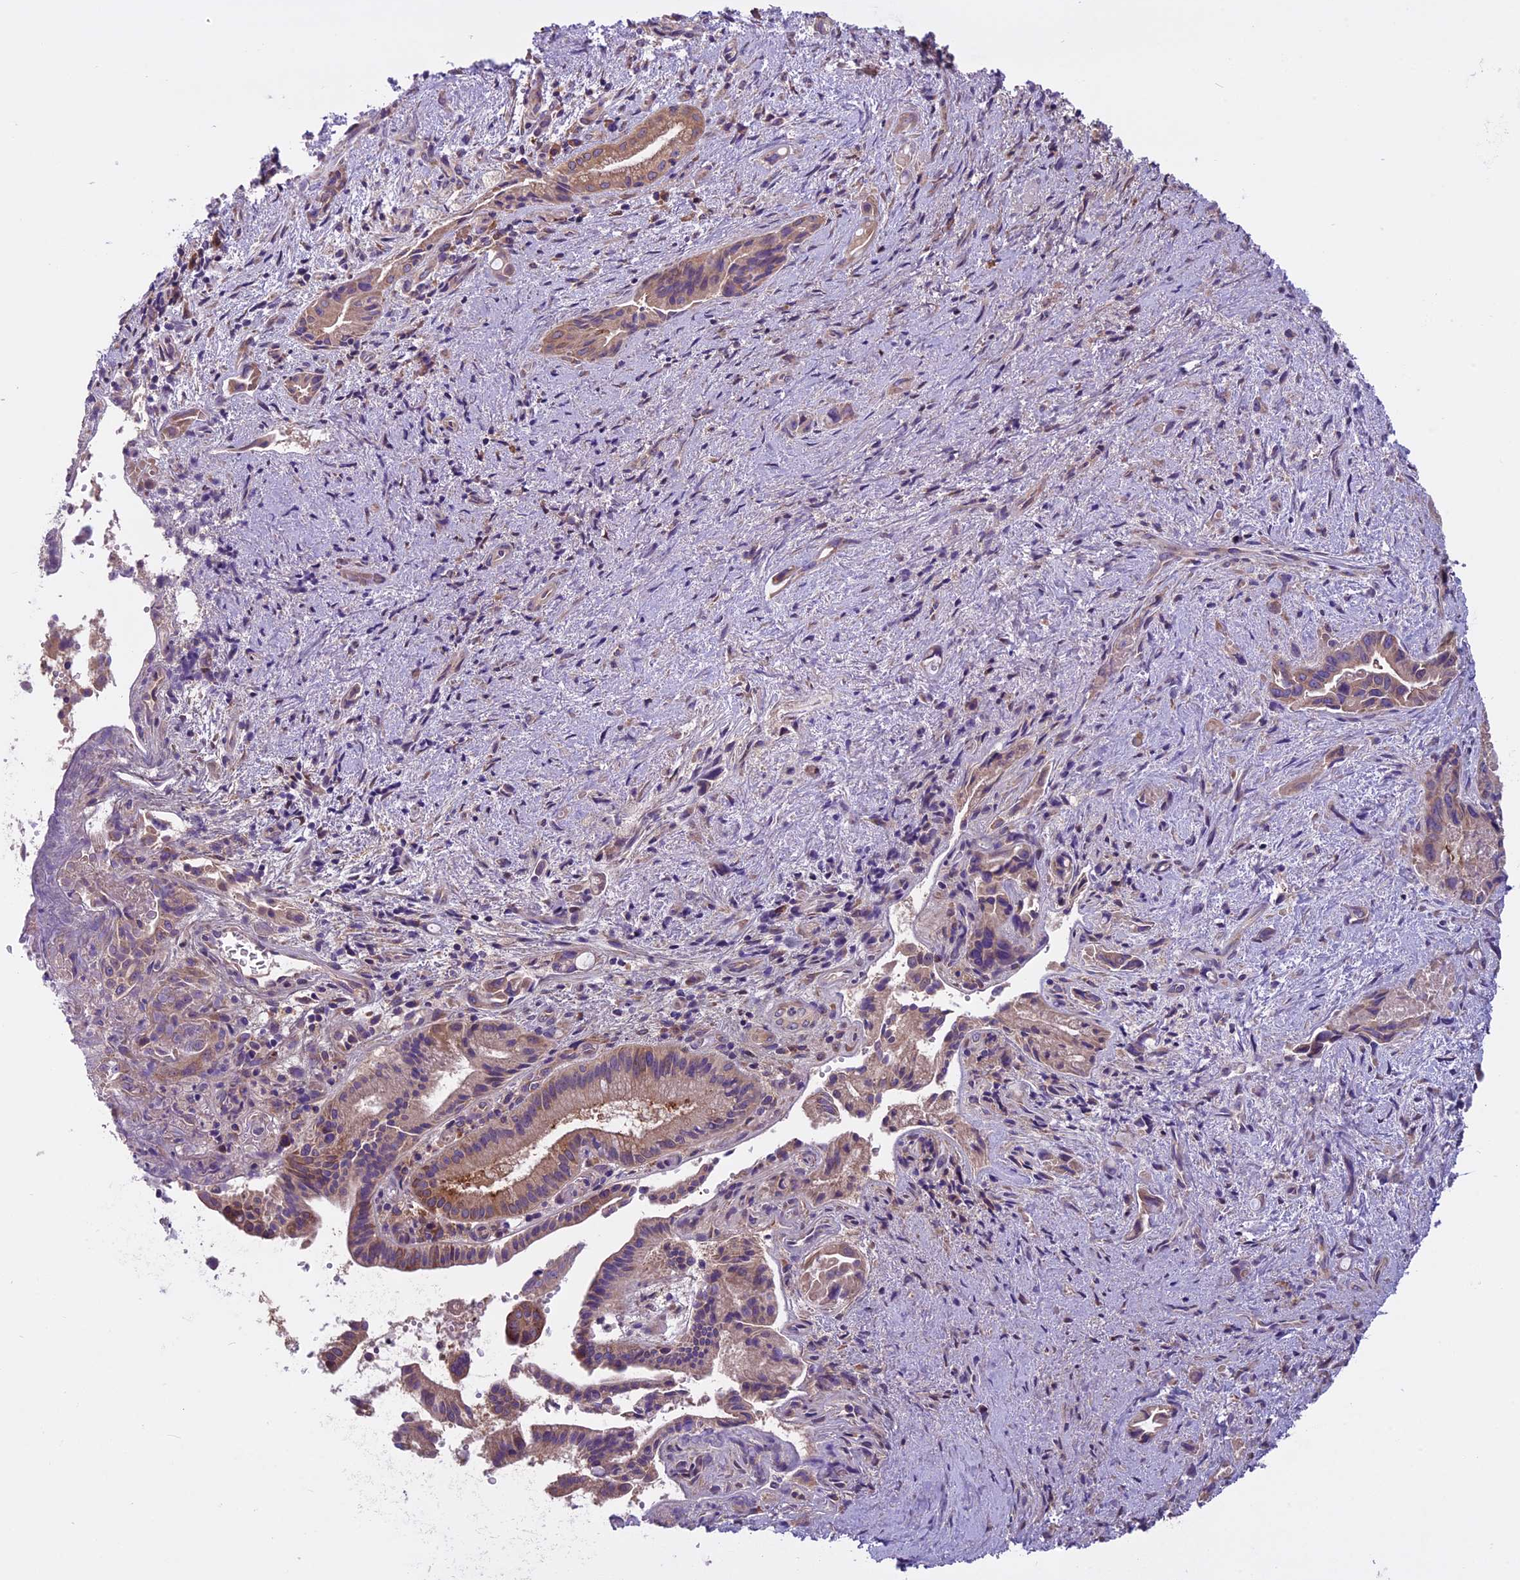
{"staining": {"intensity": "moderate", "quantity": ">75%", "location": "cytoplasmic/membranous"}, "tissue": "pancreatic cancer", "cell_type": "Tumor cells", "image_type": "cancer", "snomed": [{"axis": "morphology", "description": "Adenocarcinoma, NOS"}, {"axis": "topography", "description": "Pancreas"}], "caption": "A high-resolution micrograph shows immunohistochemistry staining of pancreatic adenocarcinoma, which demonstrates moderate cytoplasmic/membranous staining in approximately >75% of tumor cells.", "gene": "DCTN5", "patient": {"sex": "female", "age": 77}}